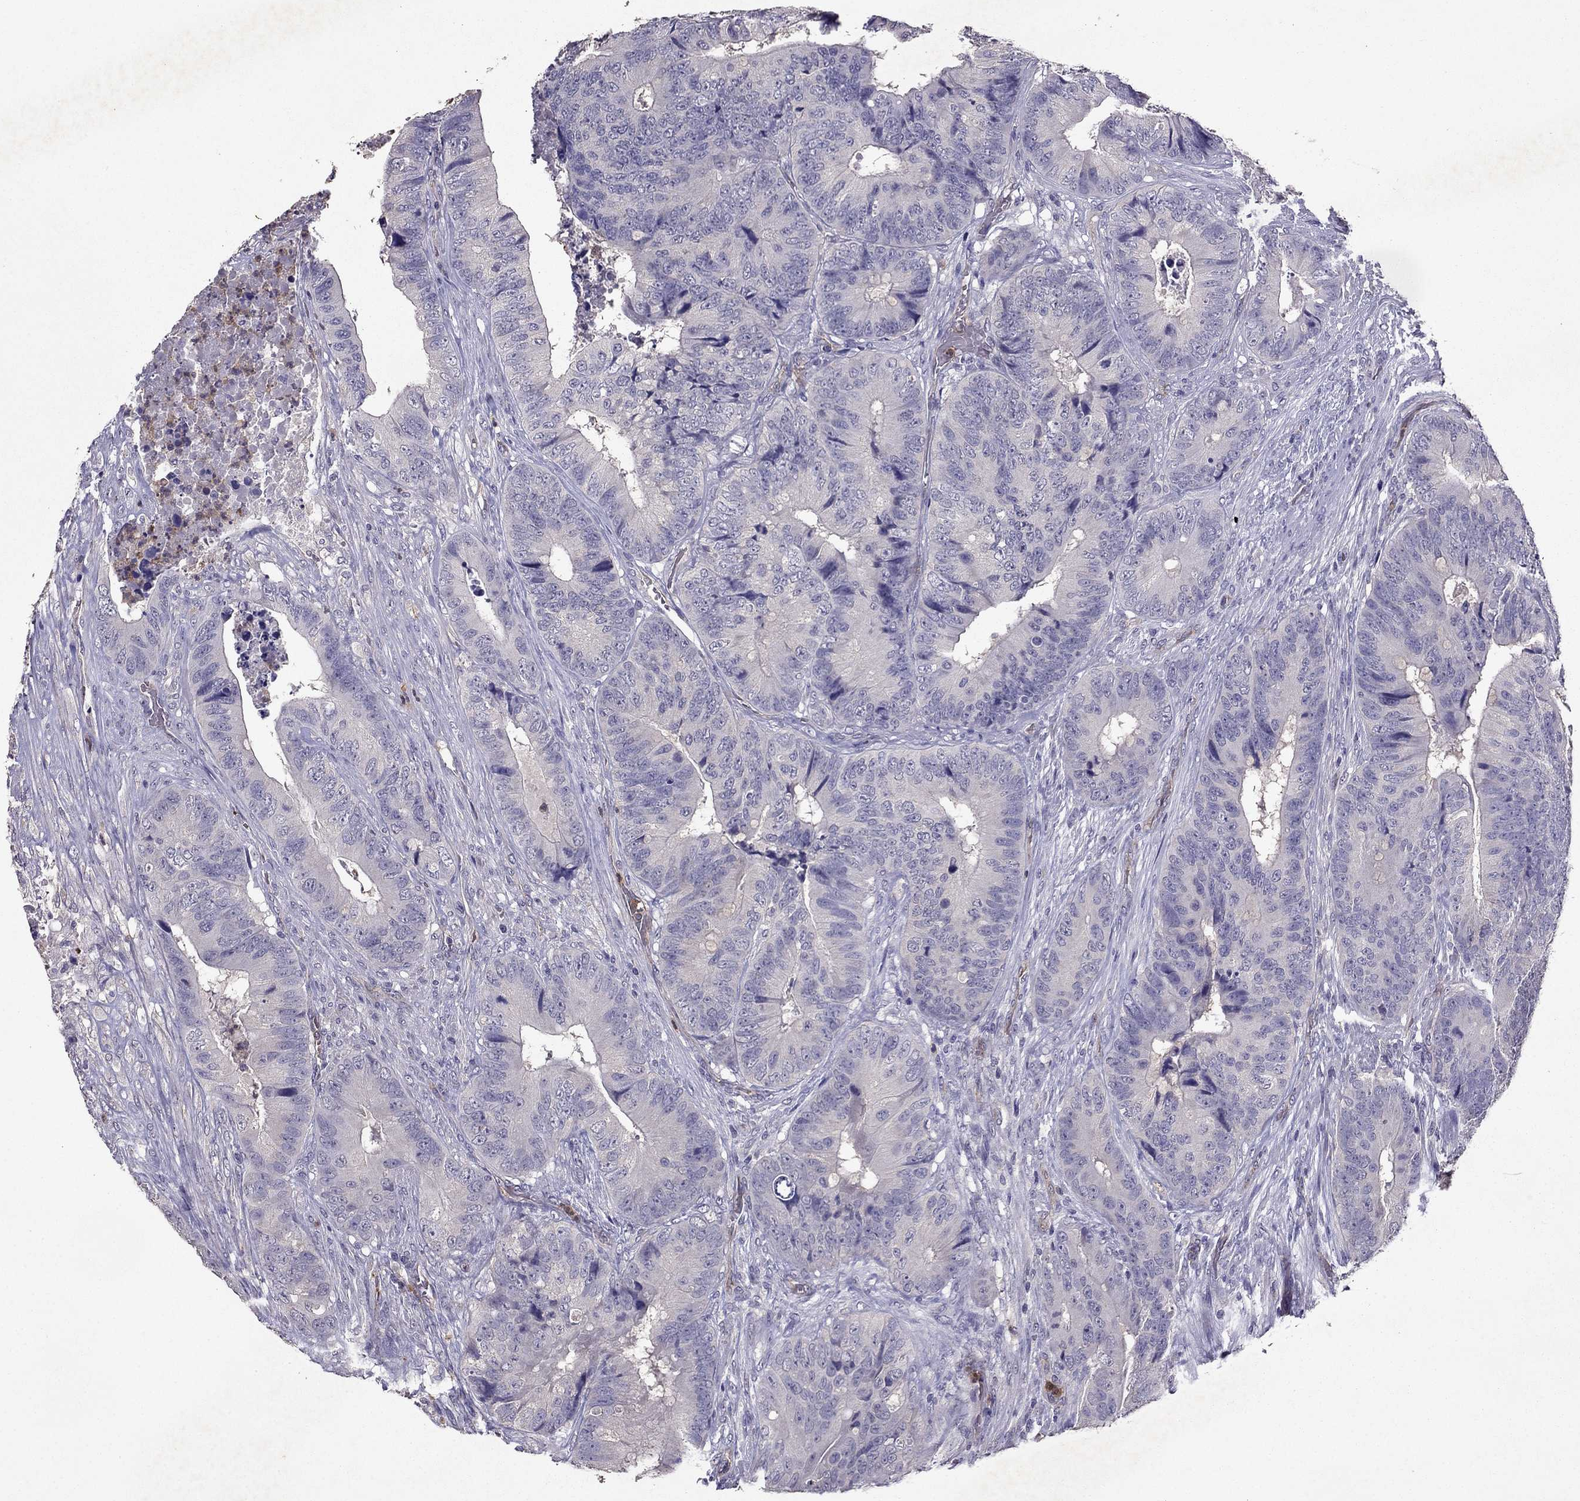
{"staining": {"intensity": "negative", "quantity": "none", "location": "none"}, "tissue": "colorectal cancer", "cell_type": "Tumor cells", "image_type": "cancer", "snomed": [{"axis": "morphology", "description": "Adenocarcinoma, NOS"}, {"axis": "topography", "description": "Colon"}], "caption": "Colorectal adenocarcinoma was stained to show a protein in brown. There is no significant expression in tumor cells. (DAB (3,3'-diaminobenzidine) immunohistochemistry, high magnification).", "gene": "RFLNB", "patient": {"sex": "male", "age": 84}}